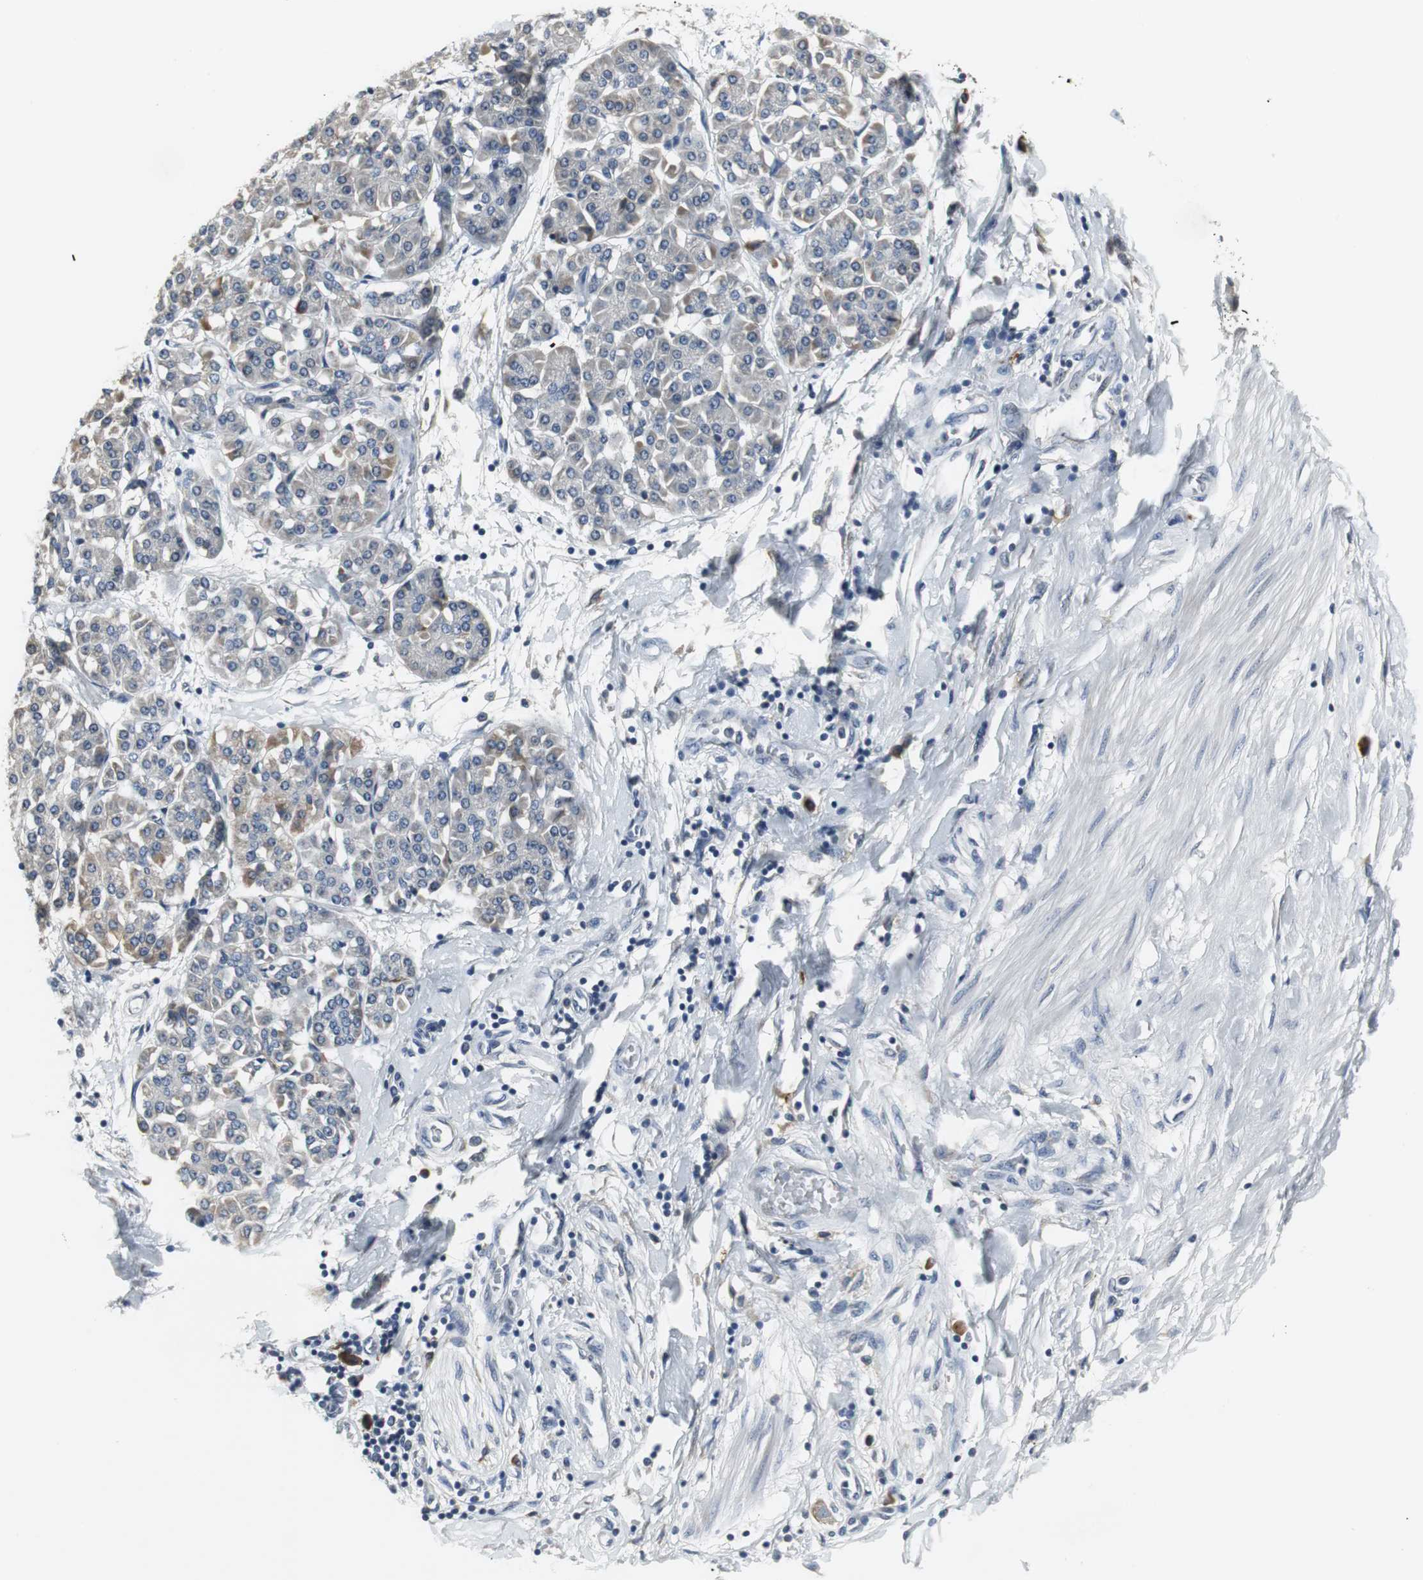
{"staining": {"intensity": "moderate", "quantity": "<25%", "location": "cytoplasmic/membranous"}, "tissue": "pancreatic cancer", "cell_type": "Tumor cells", "image_type": "cancer", "snomed": [{"axis": "morphology", "description": "Adenocarcinoma, NOS"}, {"axis": "topography", "description": "Pancreas"}], "caption": "Pancreatic cancer stained with immunohistochemistry demonstrates moderate cytoplasmic/membranous expression in about <25% of tumor cells. (DAB = brown stain, brightfield microscopy at high magnification).", "gene": "SLC2A5", "patient": {"sex": "female", "age": 48}}